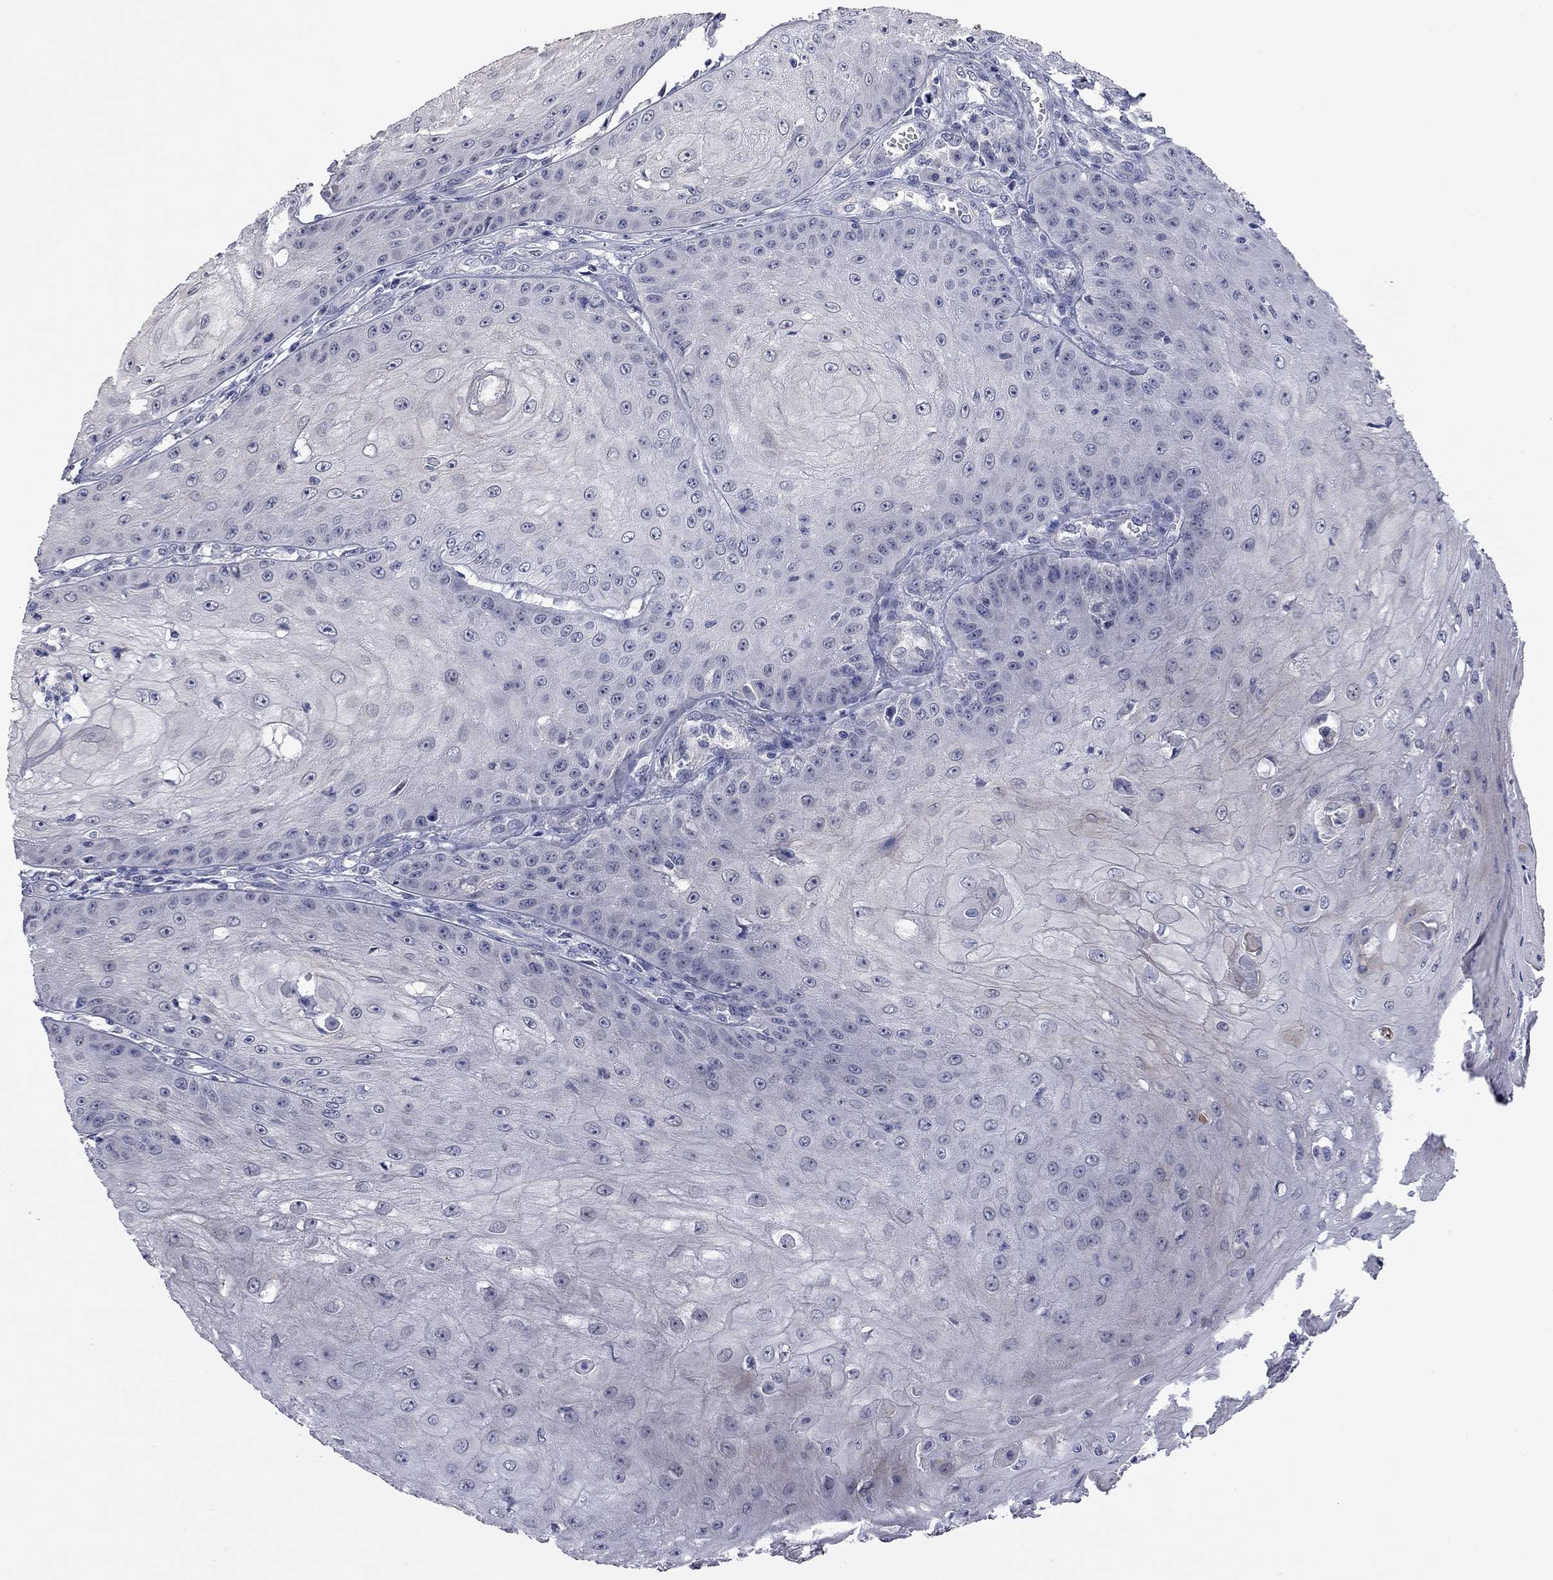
{"staining": {"intensity": "negative", "quantity": "none", "location": "none"}, "tissue": "skin cancer", "cell_type": "Tumor cells", "image_type": "cancer", "snomed": [{"axis": "morphology", "description": "Squamous cell carcinoma, NOS"}, {"axis": "topography", "description": "Skin"}], "caption": "Tumor cells are negative for brown protein staining in skin squamous cell carcinoma.", "gene": "FABP12", "patient": {"sex": "male", "age": 70}}